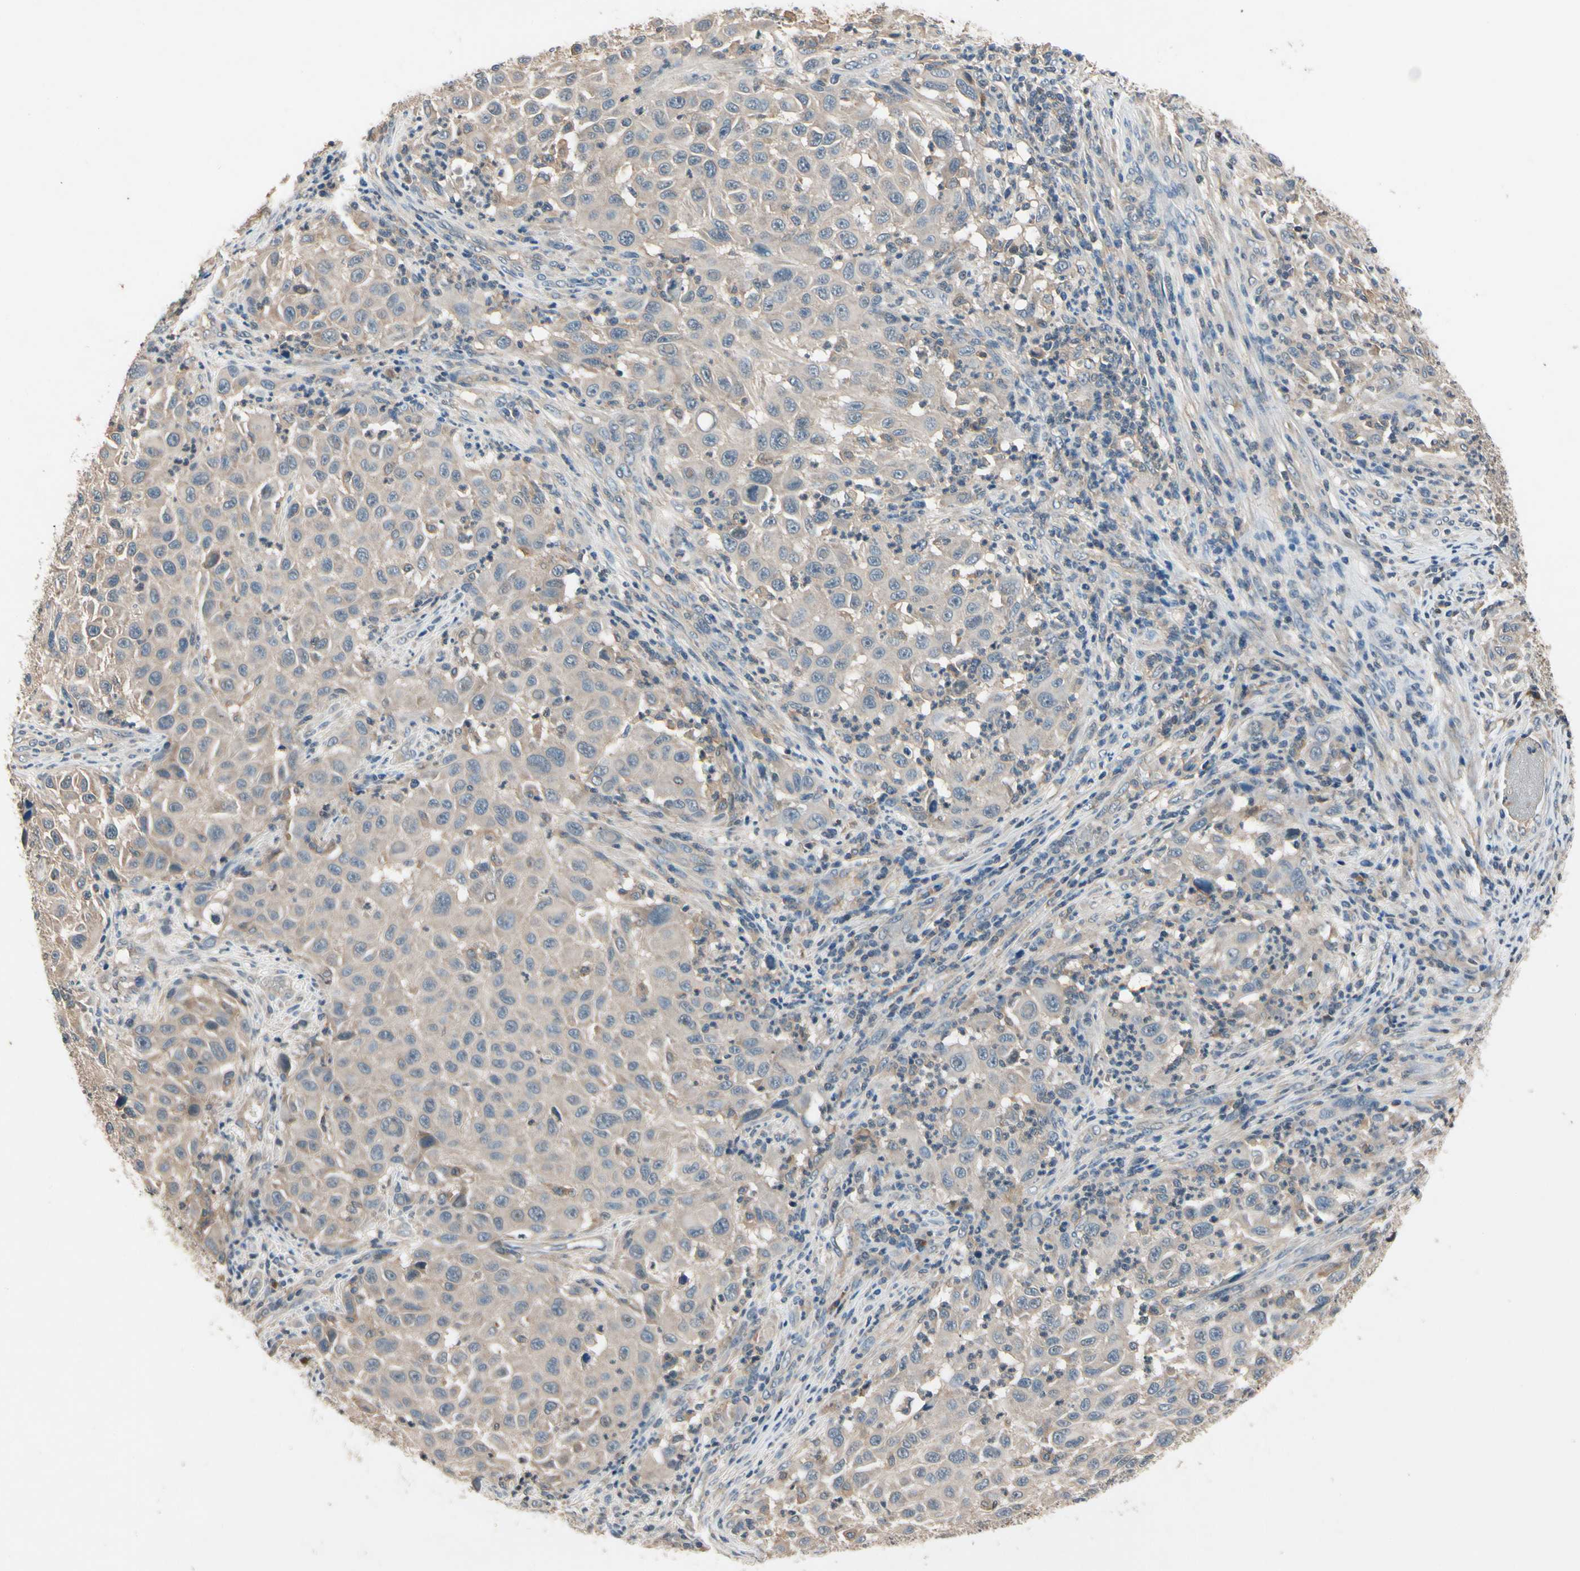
{"staining": {"intensity": "weak", "quantity": "25%-75%", "location": "cytoplasmic/membranous"}, "tissue": "melanoma", "cell_type": "Tumor cells", "image_type": "cancer", "snomed": [{"axis": "morphology", "description": "Malignant melanoma, Metastatic site"}, {"axis": "topography", "description": "Lymph node"}], "caption": "The immunohistochemical stain shows weak cytoplasmic/membranous staining in tumor cells of malignant melanoma (metastatic site) tissue. Using DAB (3,3'-diaminobenzidine) (brown) and hematoxylin (blue) stains, captured at high magnification using brightfield microscopy.", "gene": "IL1RL1", "patient": {"sex": "male", "age": 61}}